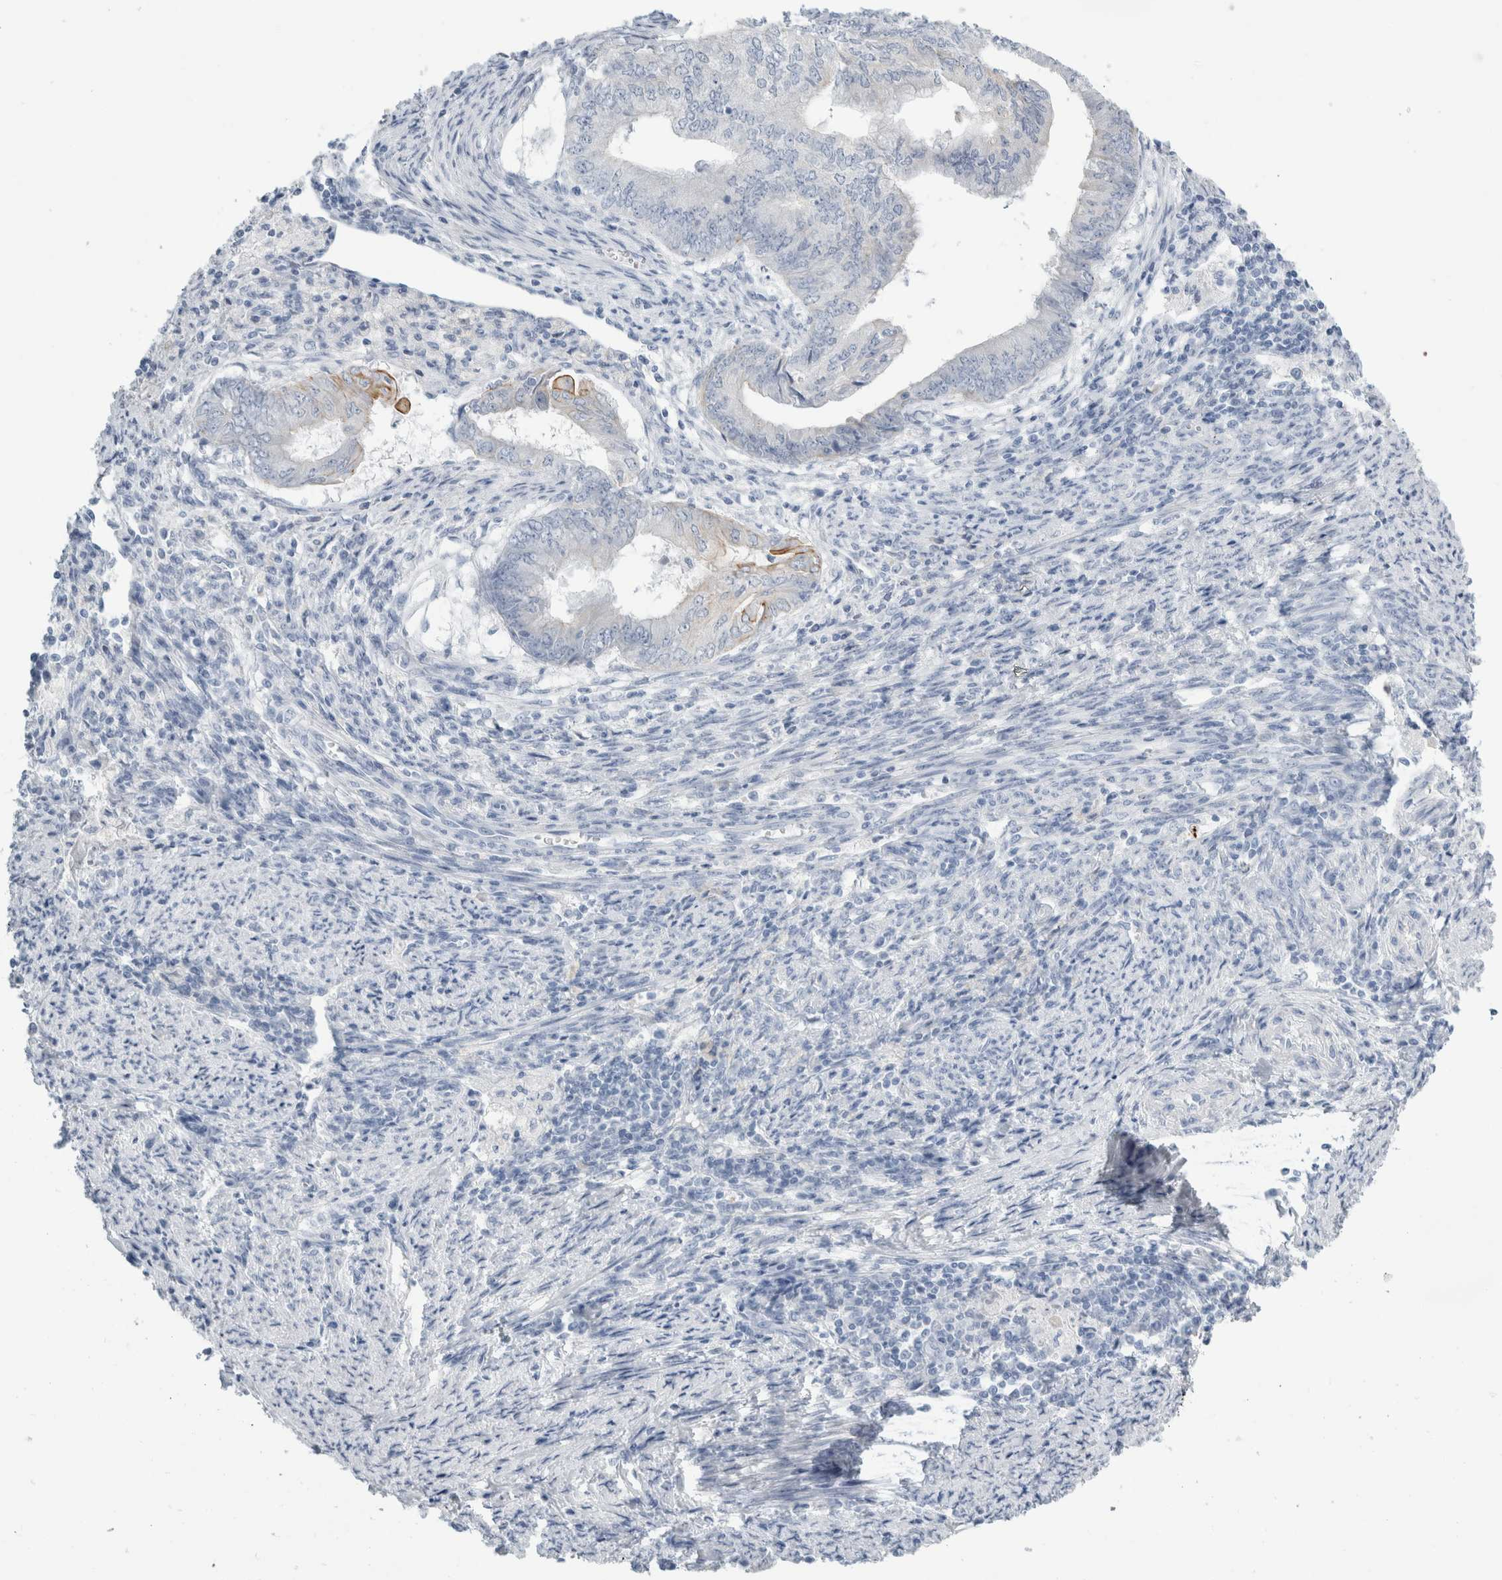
{"staining": {"intensity": "negative", "quantity": "none", "location": "none"}, "tissue": "endometrial cancer", "cell_type": "Tumor cells", "image_type": "cancer", "snomed": [{"axis": "morphology", "description": "Polyp, NOS"}, {"axis": "morphology", "description": "Adenocarcinoma, NOS"}, {"axis": "morphology", "description": "Adenoma, NOS"}, {"axis": "topography", "description": "Endometrium"}], "caption": "An IHC histopathology image of adenocarcinoma (endometrial) is shown. There is no staining in tumor cells of adenocarcinoma (endometrial).", "gene": "RPH3AL", "patient": {"sex": "female", "age": 79}}